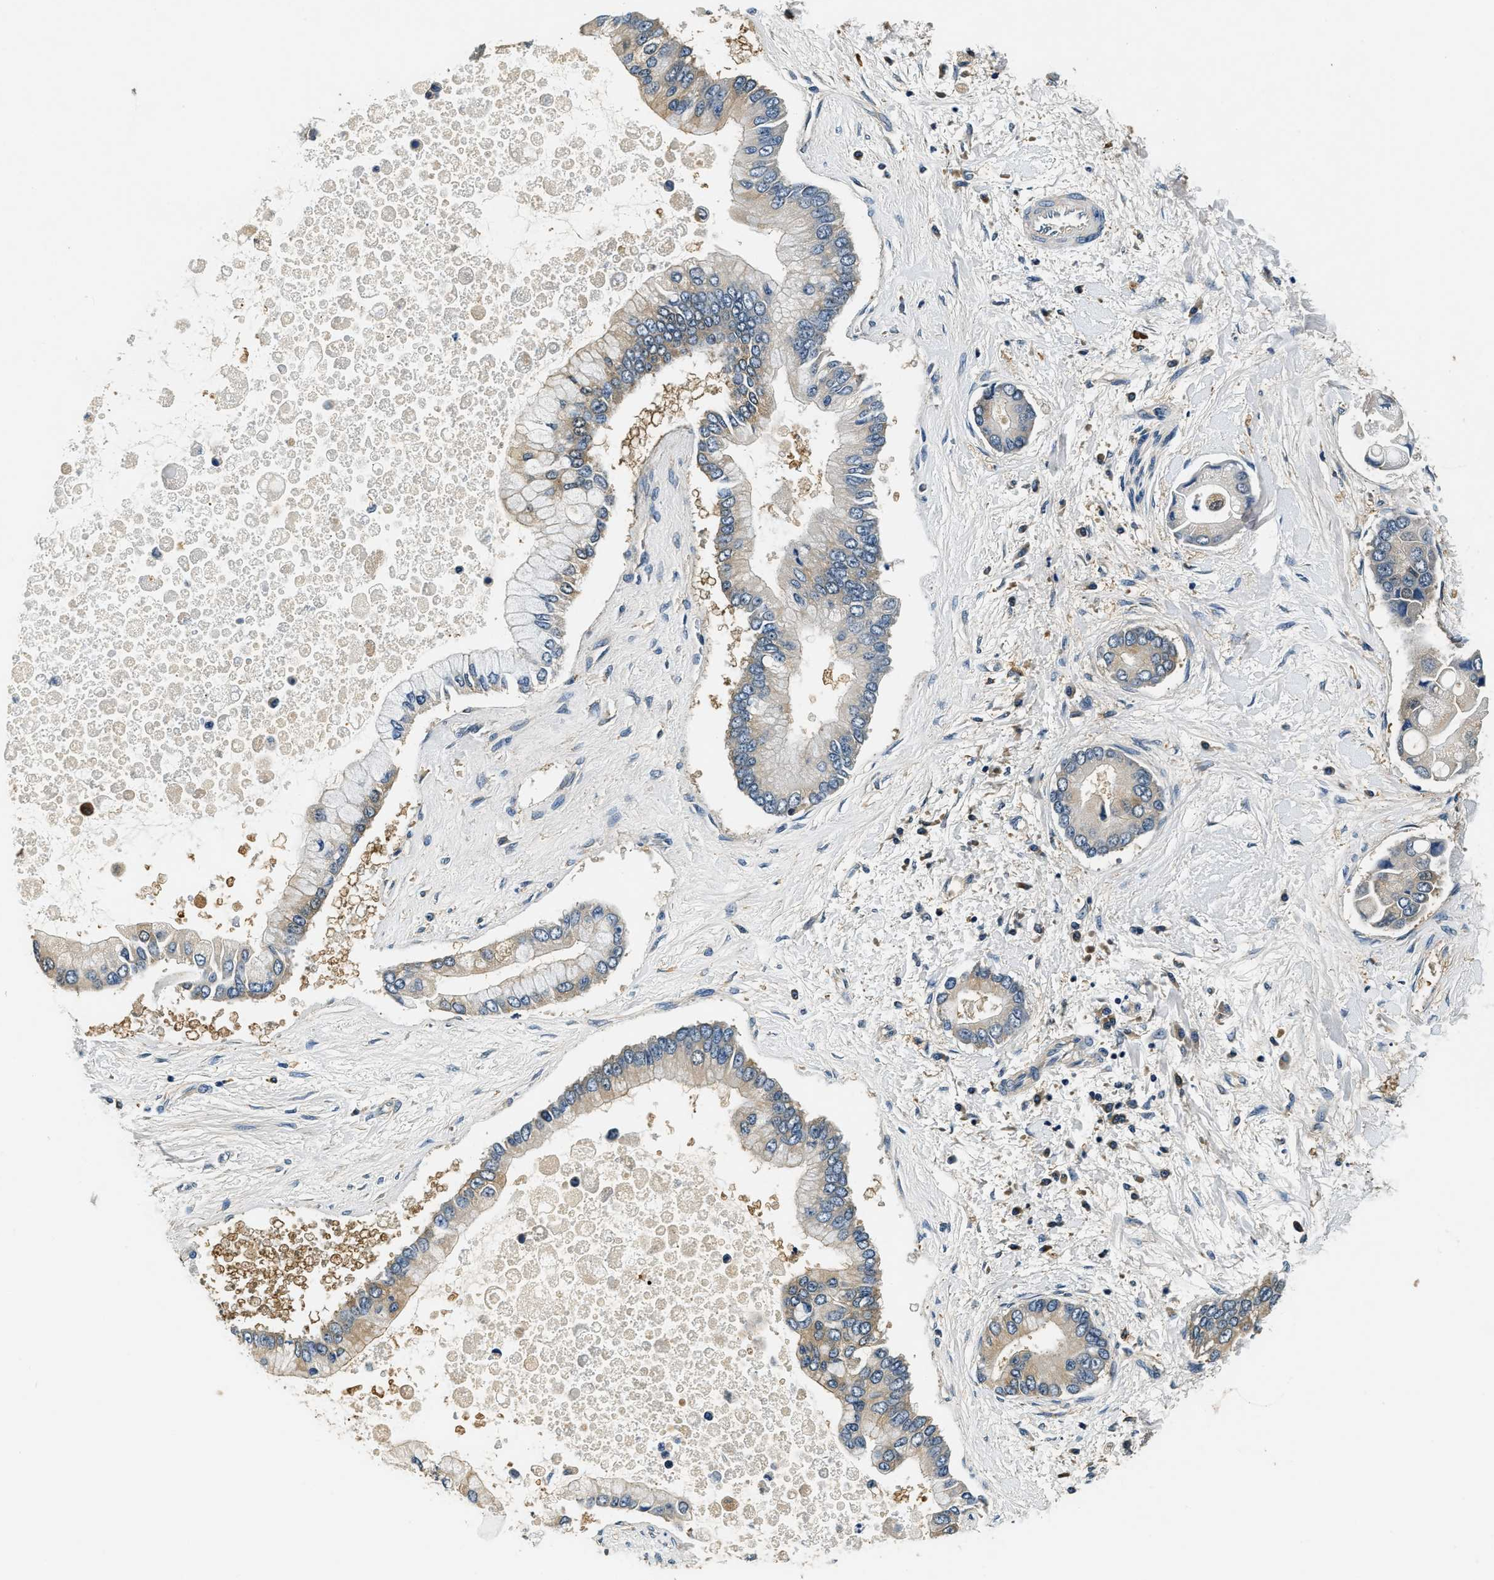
{"staining": {"intensity": "moderate", "quantity": "<25%", "location": "cytoplasmic/membranous"}, "tissue": "liver cancer", "cell_type": "Tumor cells", "image_type": "cancer", "snomed": [{"axis": "morphology", "description": "Cholangiocarcinoma"}, {"axis": "topography", "description": "Liver"}], "caption": "Immunohistochemical staining of human liver cholangiocarcinoma reveals low levels of moderate cytoplasmic/membranous protein positivity in about <25% of tumor cells.", "gene": "RESF1", "patient": {"sex": "male", "age": 50}}